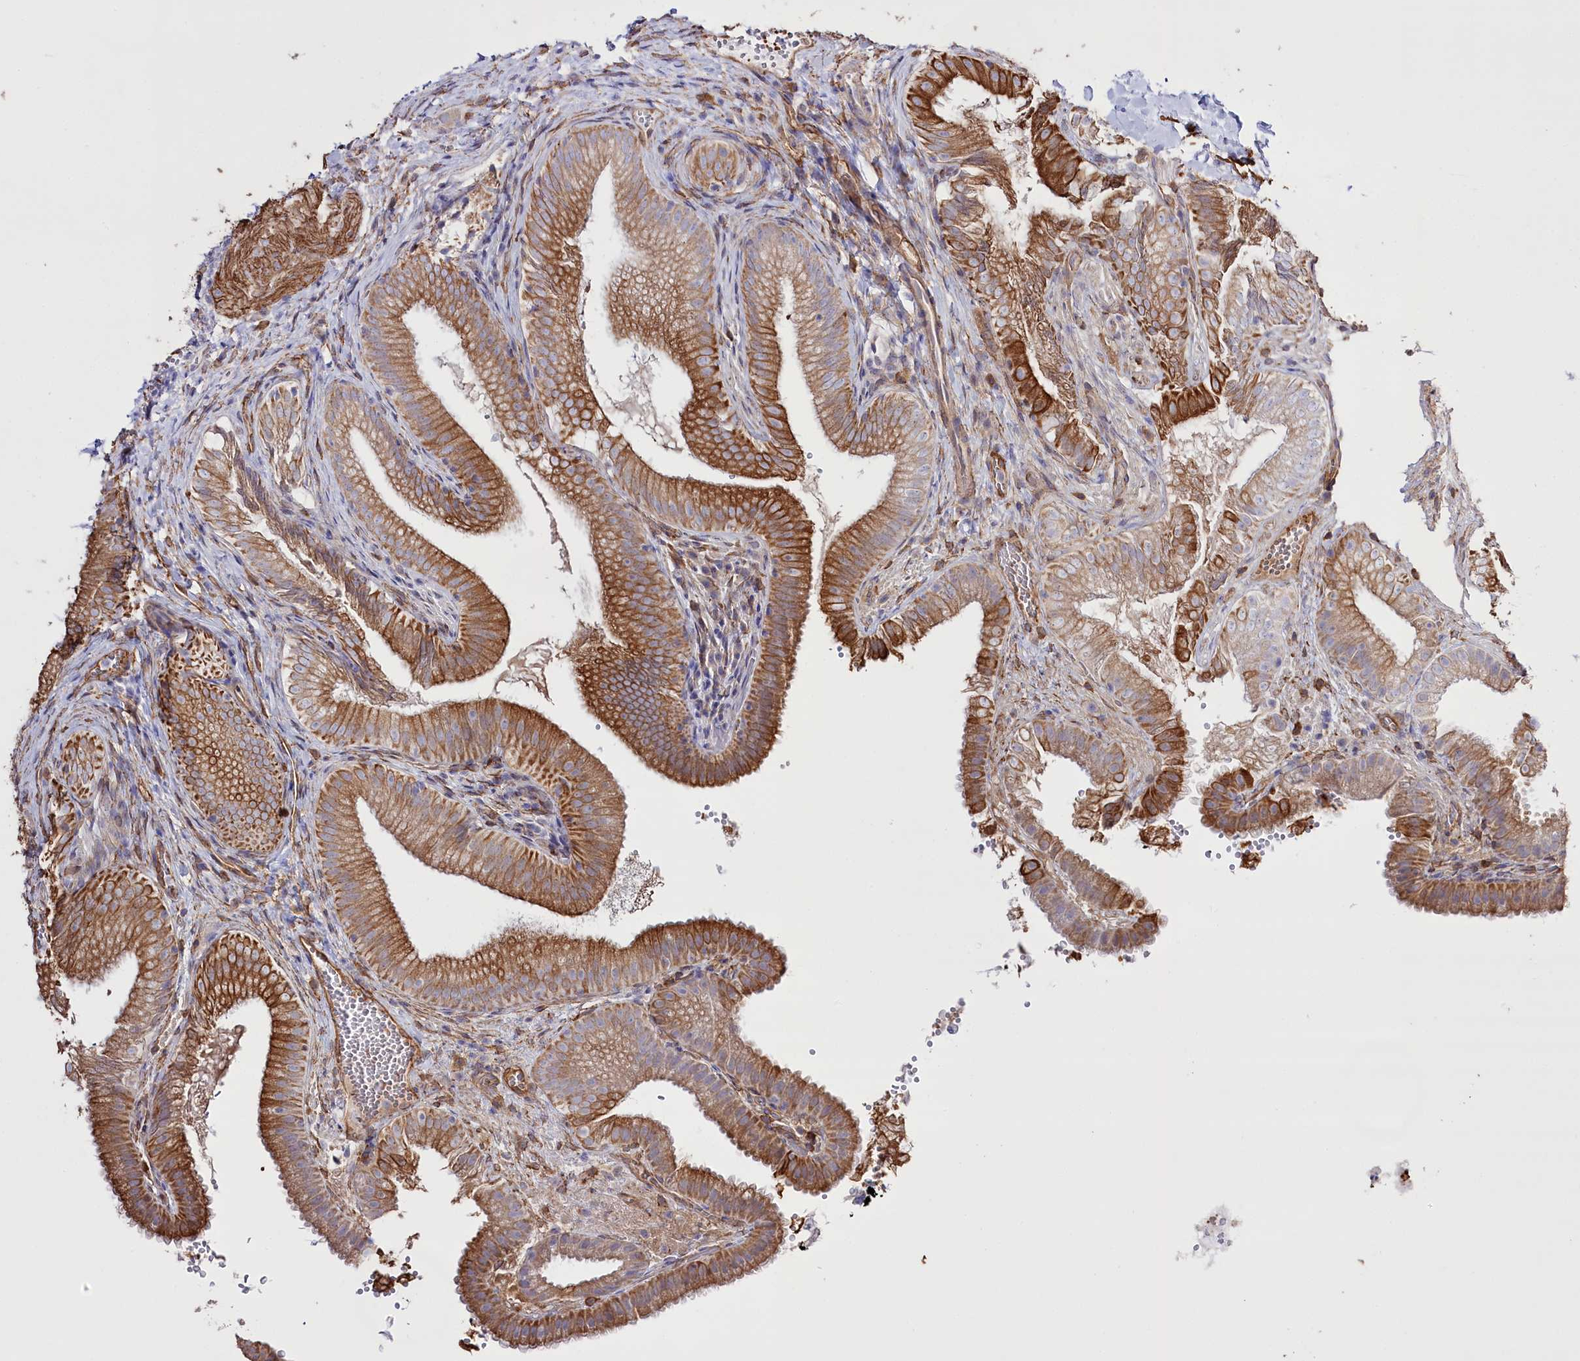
{"staining": {"intensity": "strong", "quantity": ">75%", "location": "cytoplasmic/membranous"}, "tissue": "gallbladder", "cell_type": "Glandular cells", "image_type": "normal", "snomed": [{"axis": "morphology", "description": "Normal tissue, NOS"}, {"axis": "topography", "description": "Gallbladder"}], "caption": "Normal gallbladder demonstrates strong cytoplasmic/membranous positivity in approximately >75% of glandular cells, visualized by immunohistochemistry.", "gene": "SLC39A10", "patient": {"sex": "female", "age": 30}}